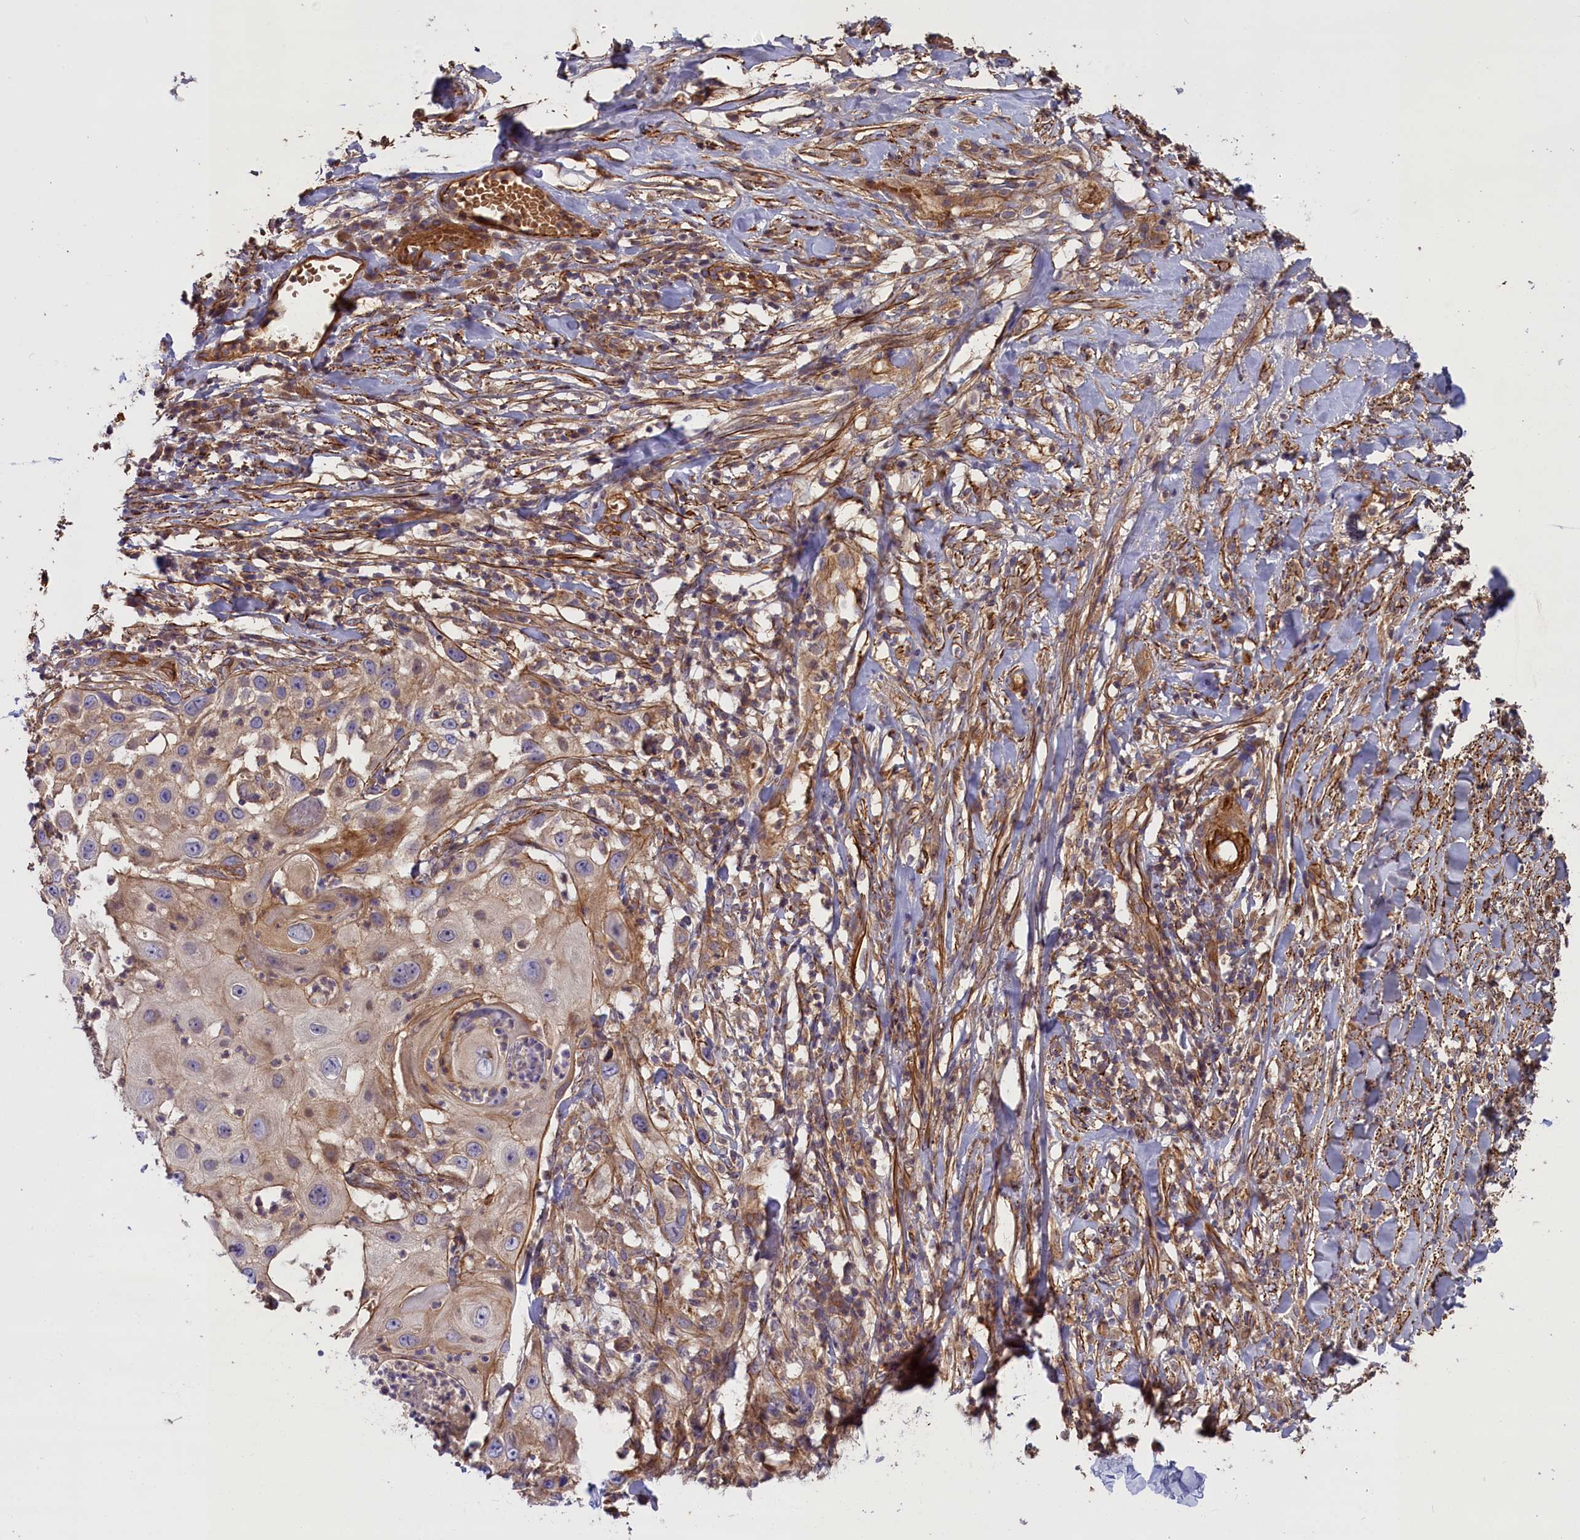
{"staining": {"intensity": "weak", "quantity": "25%-75%", "location": "cytoplasmic/membranous"}, "tissue": "skin cancer", "cell_type": "Tumor cells", "image_type": "cancer", "snomed": [{"axis": "morphology", "description": "Squamous cell carcinoma, NOS"}, {"axis": "topography", "description": "Skin"}], "caption": "Tumor cells show low levels of weak cytoplasmic/membranous positivity in approximately 25%-75% of cells in squamous cell carcinoma (skin).", "gene": "FUZ", "patient": {"sex": "female", "age": 44}}